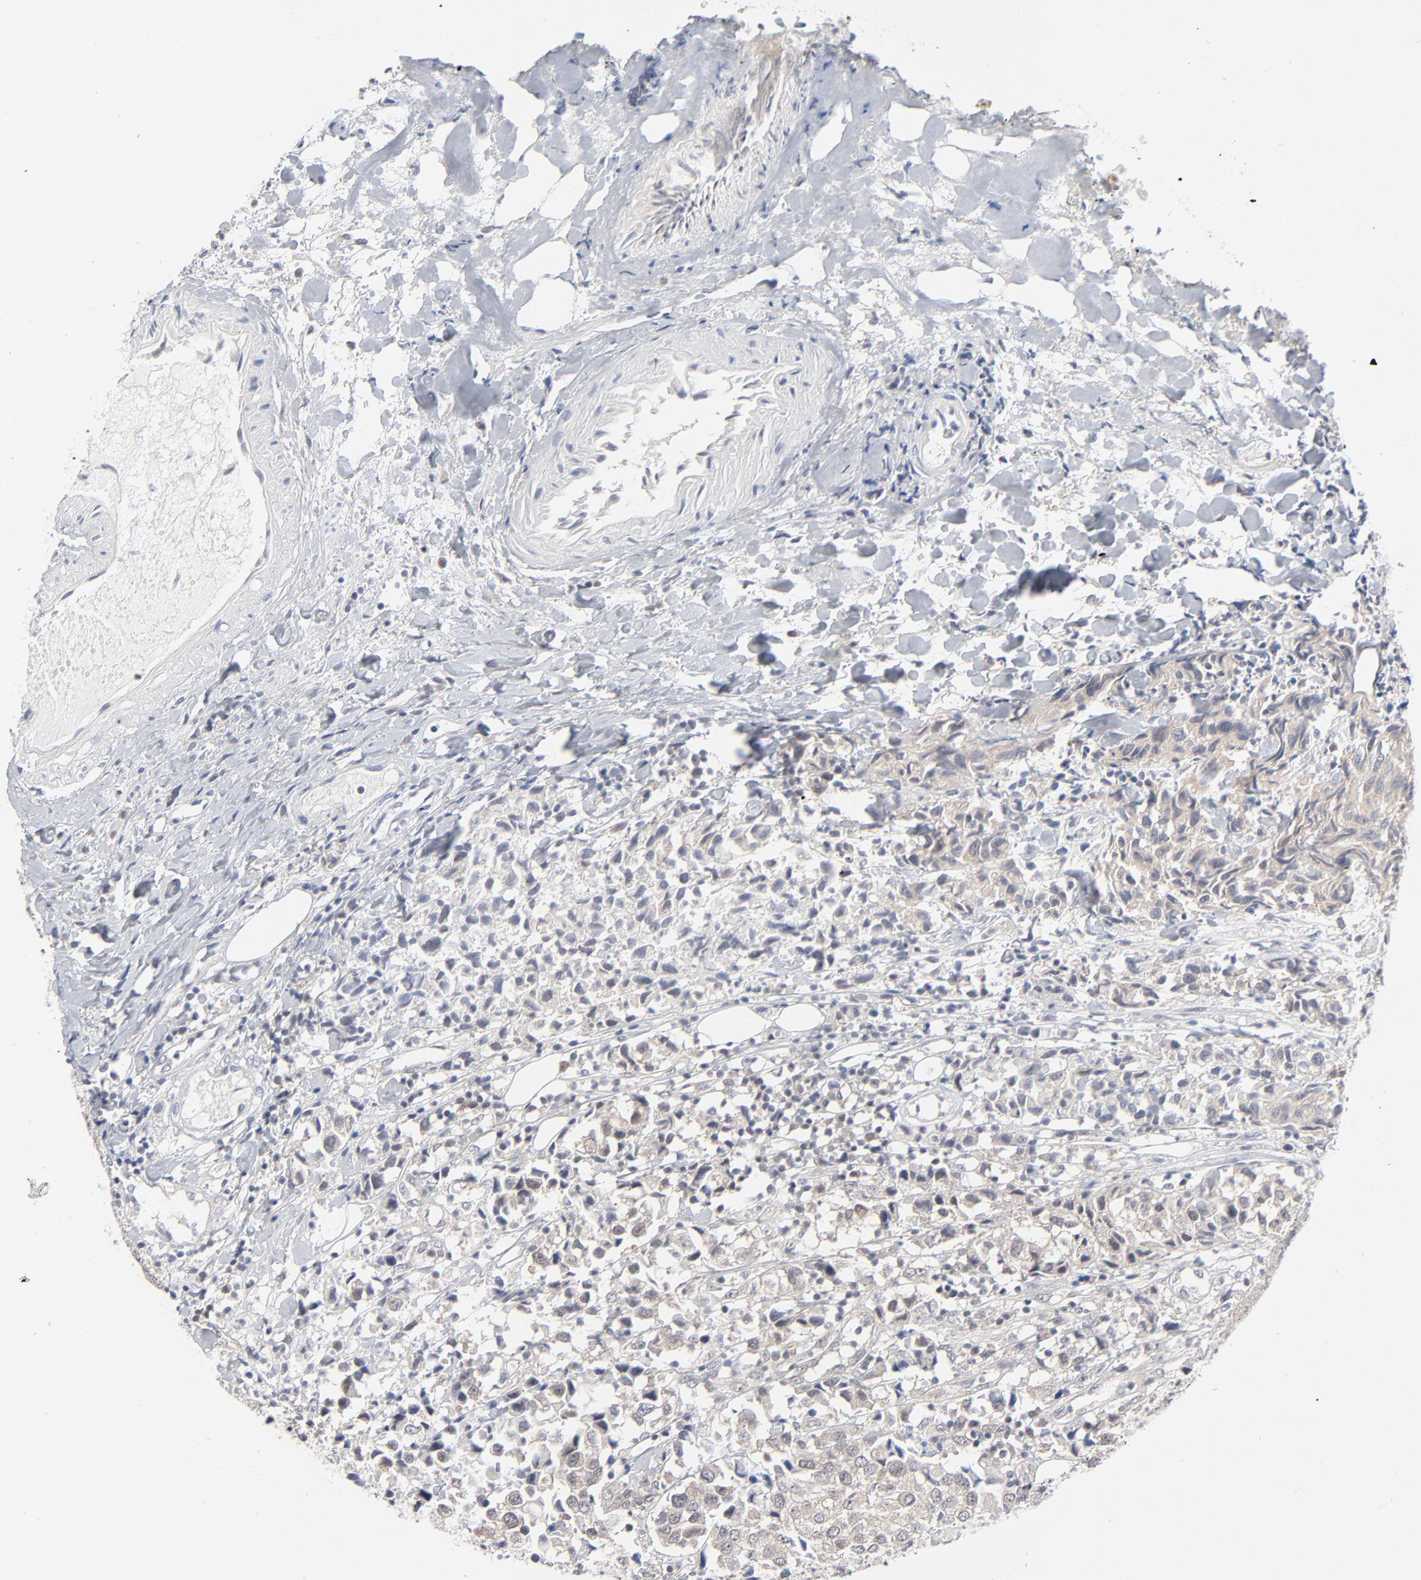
{"staining": {"intensity": "weak", "quantity": "25%-75%", "location": "cytoplasmic/membranous"}, "tissue": "urothelial cancer", "cell_type": "Tumor cells", "image_type": "cancer", "snomed": [{"axis": "morphology", "description": "Urothelial carcinoma, High grade"}, {"axis": "topography", "description": "Urinary bladder"}], "caption": "This is an image of immunohistochemistry staining of high-grade urothelial carcinoma, which shows weak expression in the cytoplasmic/membranous of tumor cells.", "gene": "RPS6KB1", "patient": {"sex": "female", "age": 75}}